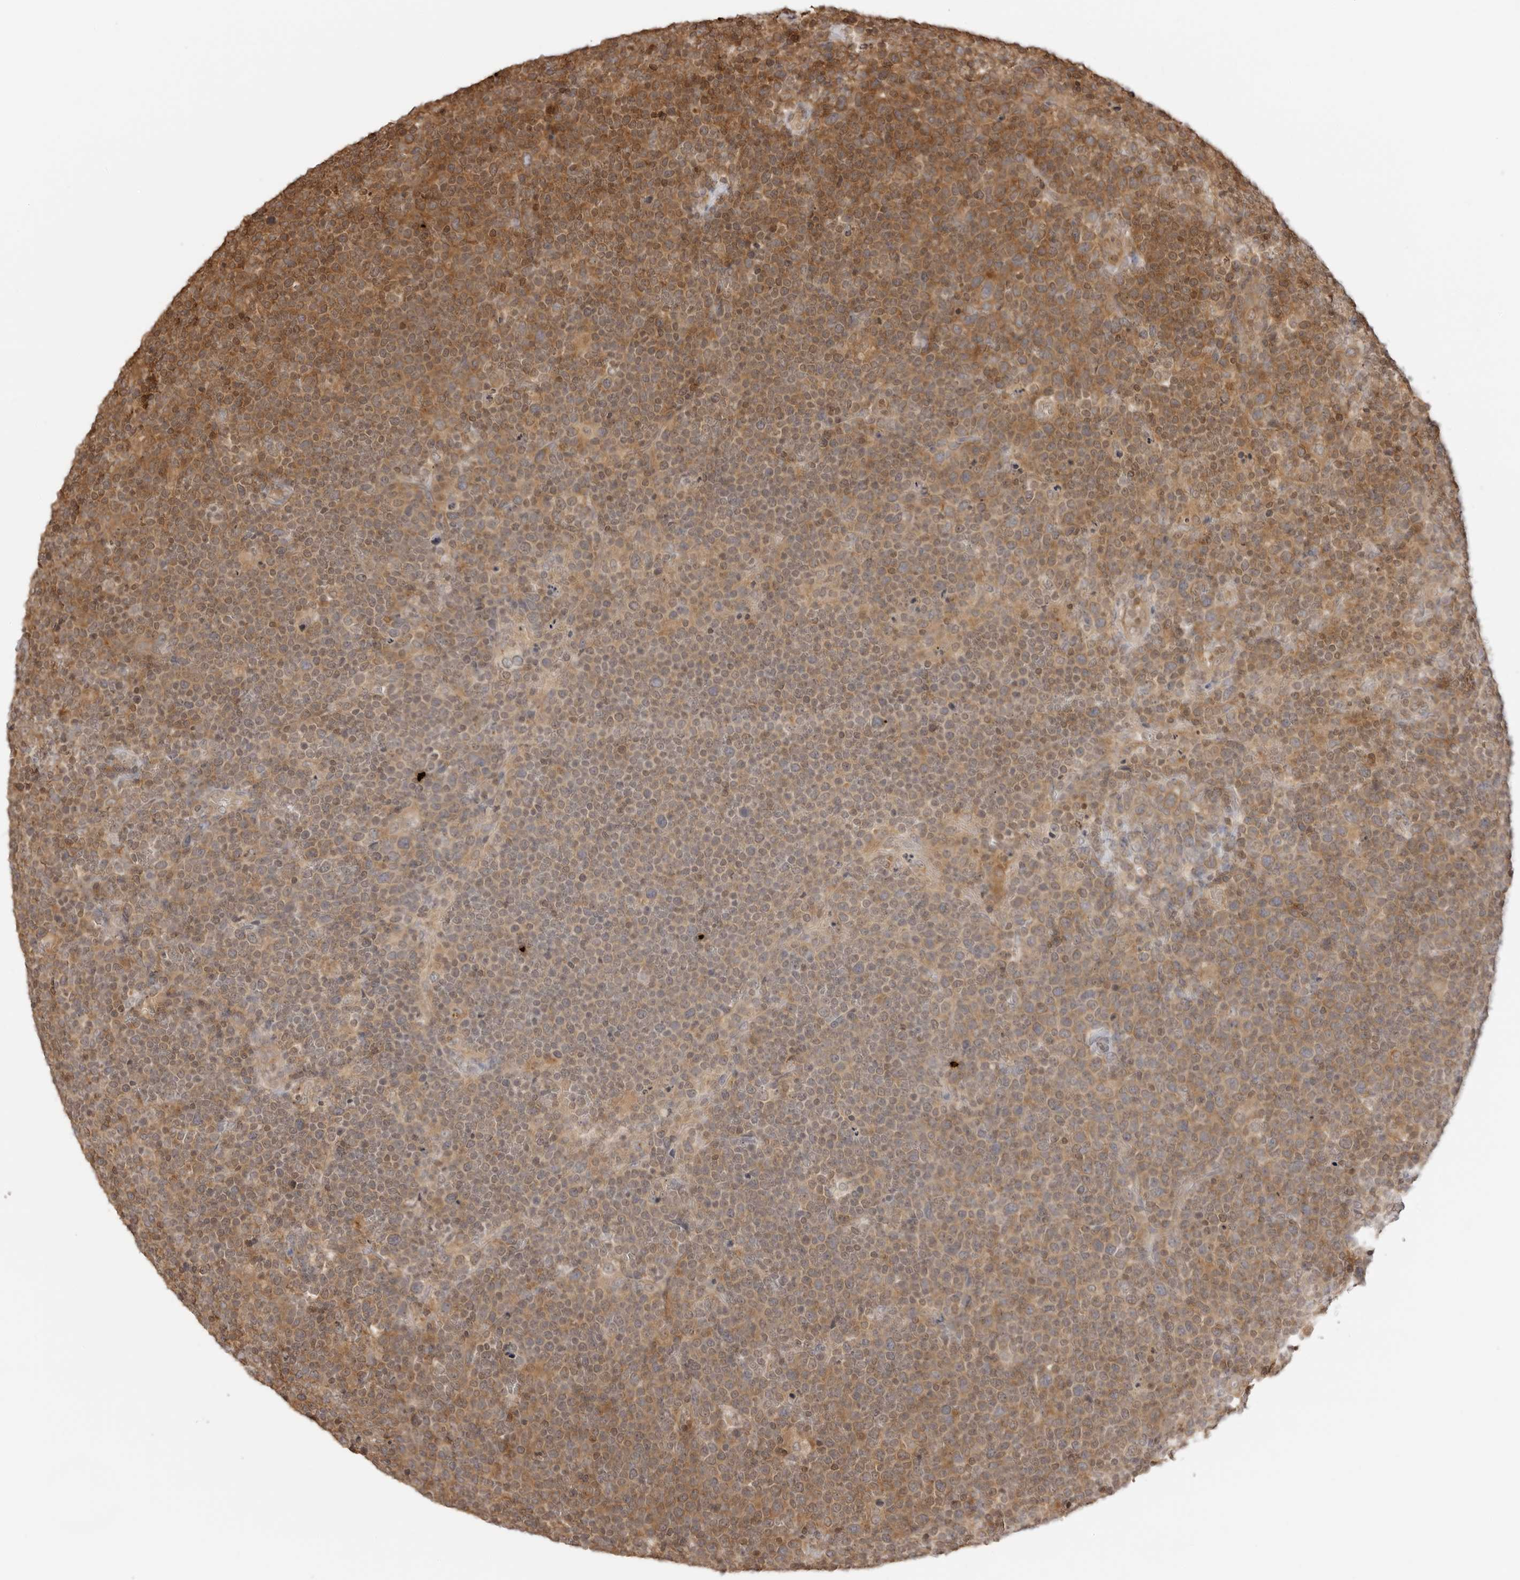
{"staining": {"intensity": "moderate", "quantity": "25%-75%", "location": "cytoplasmic/membranous,nuclear"}, "tissue": "lymphoma", "cell_type": "Tumor cells", "image_type": "cancer", "snomed": [{"axis": "morphology", "description": "Malignant lymphoma, non-Hodgkin's type, High grade"}, {"axis": "topography", "description": "Lymph node"}], "caption": "Immunohistochemical staining of high-grade malignant lymphoma, non-Hodgkin's type exhibits medium levels of moderate cytoplasmic/membranous and nuclear staining in approximately 25%-75% of tumor cells.", "gene": "IKBKE", "patient": {"sex": "male", "age": 61}}